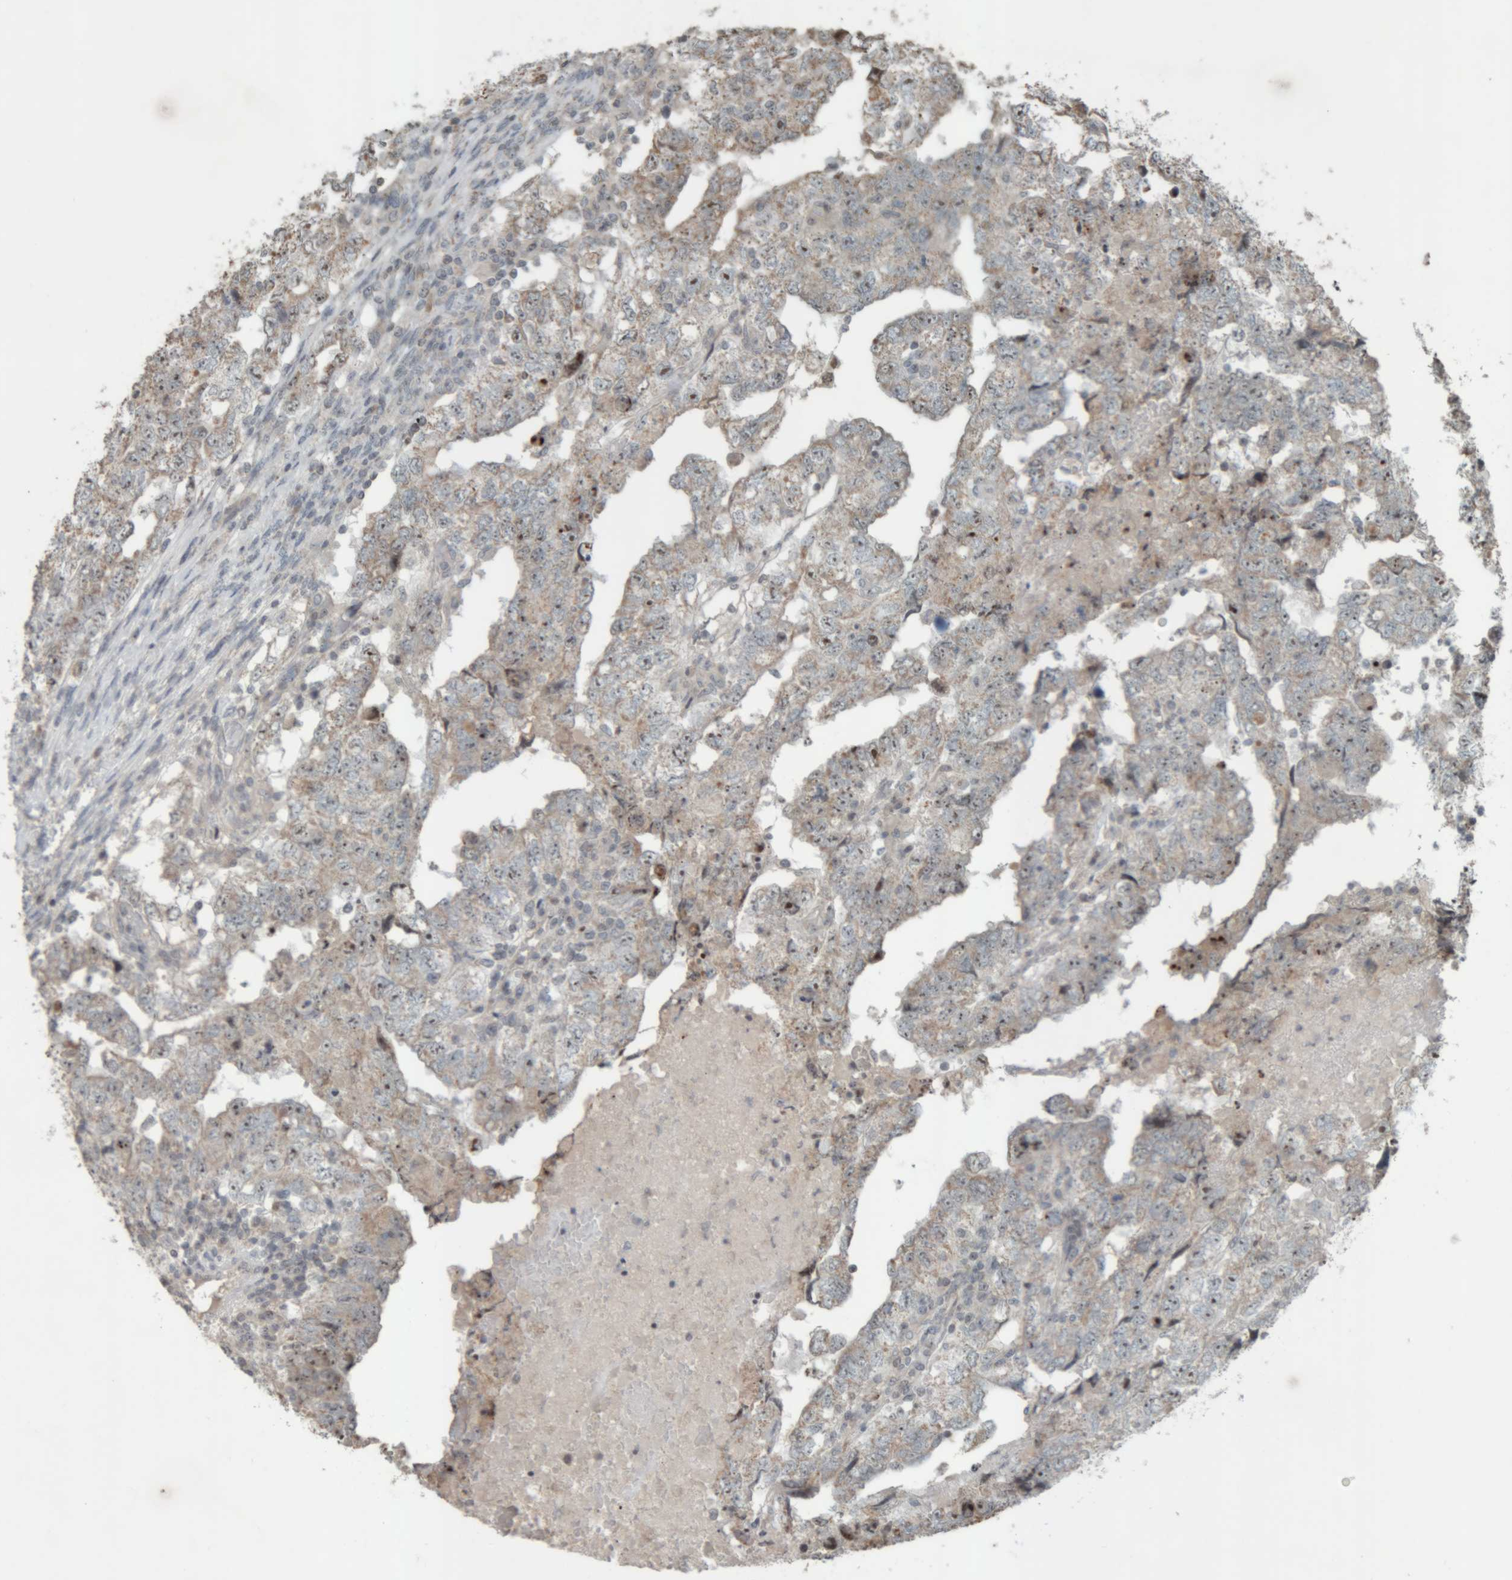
{"staining": {"intensity": "weak", "quantity": "25%-75%", "location": "cytoplasmic/membranous,nuclear"}, "tissue": "testis cancer", "cell_type": "Tumor cells", "image_type": "cancer", "snomed": [{"axis": "morphology", "description": "Carcinoma, Embryonal, NOS"}, {"axis": "topography", "description": "Testis"}], "caption": "This histopathology image reveals immunohistochemistry staining of human testis embryonal carcinoma, with low weak cytoplasmic/membranous and nuclear staining in about 25%-75% of tumor cells.", "gene": "RPF1", "patient": {"sex": "male", "age": 36}}